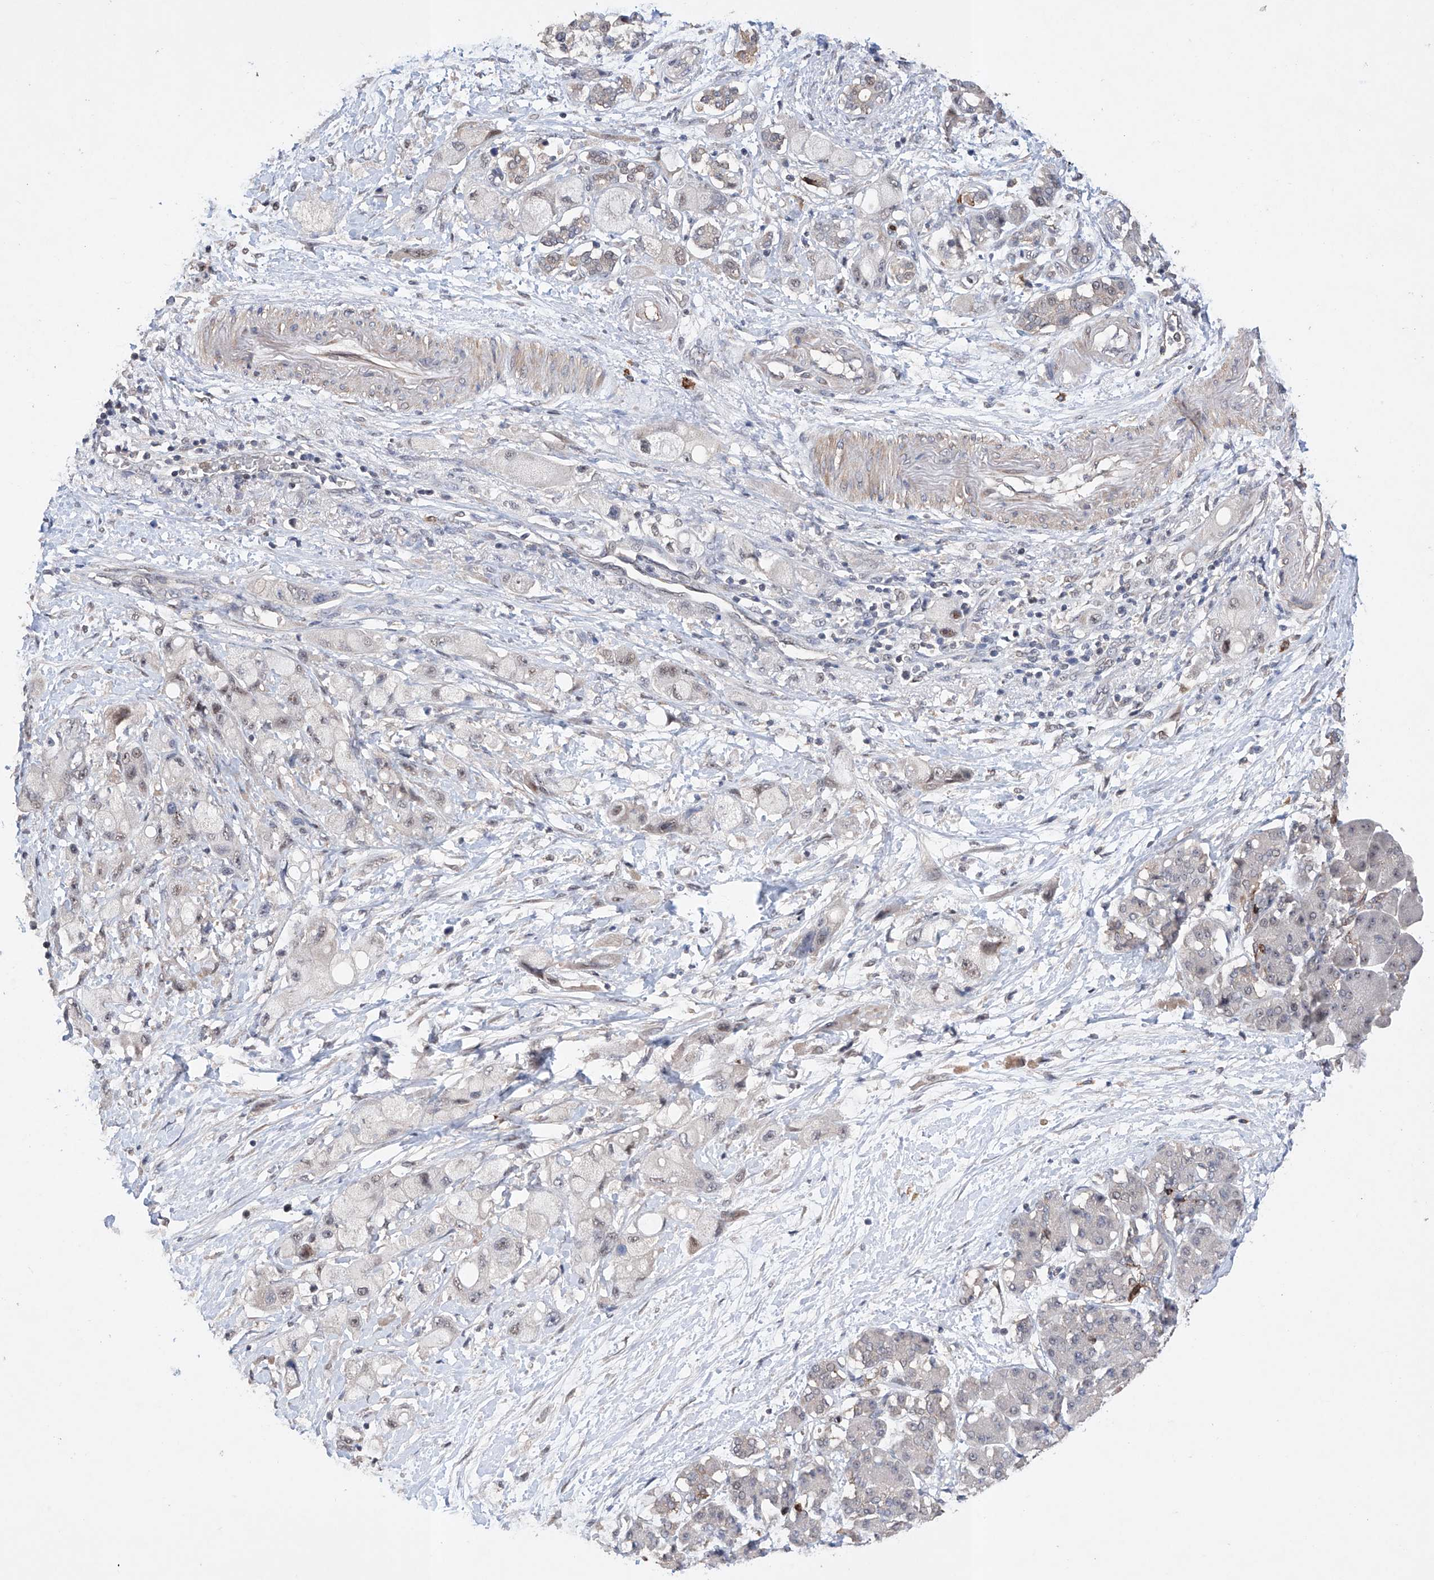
{"staining": {"intensity": "weak", "quantity": "<25%", "location": "nuclear"}, "tissue": "pancreatic cancer", "cell_type": "Tumor cells", "image_type": "cancer", "snomed": [{"axis": "morphology", "description": "Normal tissue, NOS"}, {"axis": "morphology", "description": "Adenocarcinoma, NOS"}, {"axis": "topography", "description": "Pancreas"}], "caption": "High power microscopy photomicrograph of an IHC photomicrograph of pancreatic cancer (adenocarcinoma), revealing no significant staining in tumor cells. (Immunohistochemistry, brightfield microscopy, high magnification).", "gene": "AFG1L", "patient": {"sex": "female", "age": 68}}